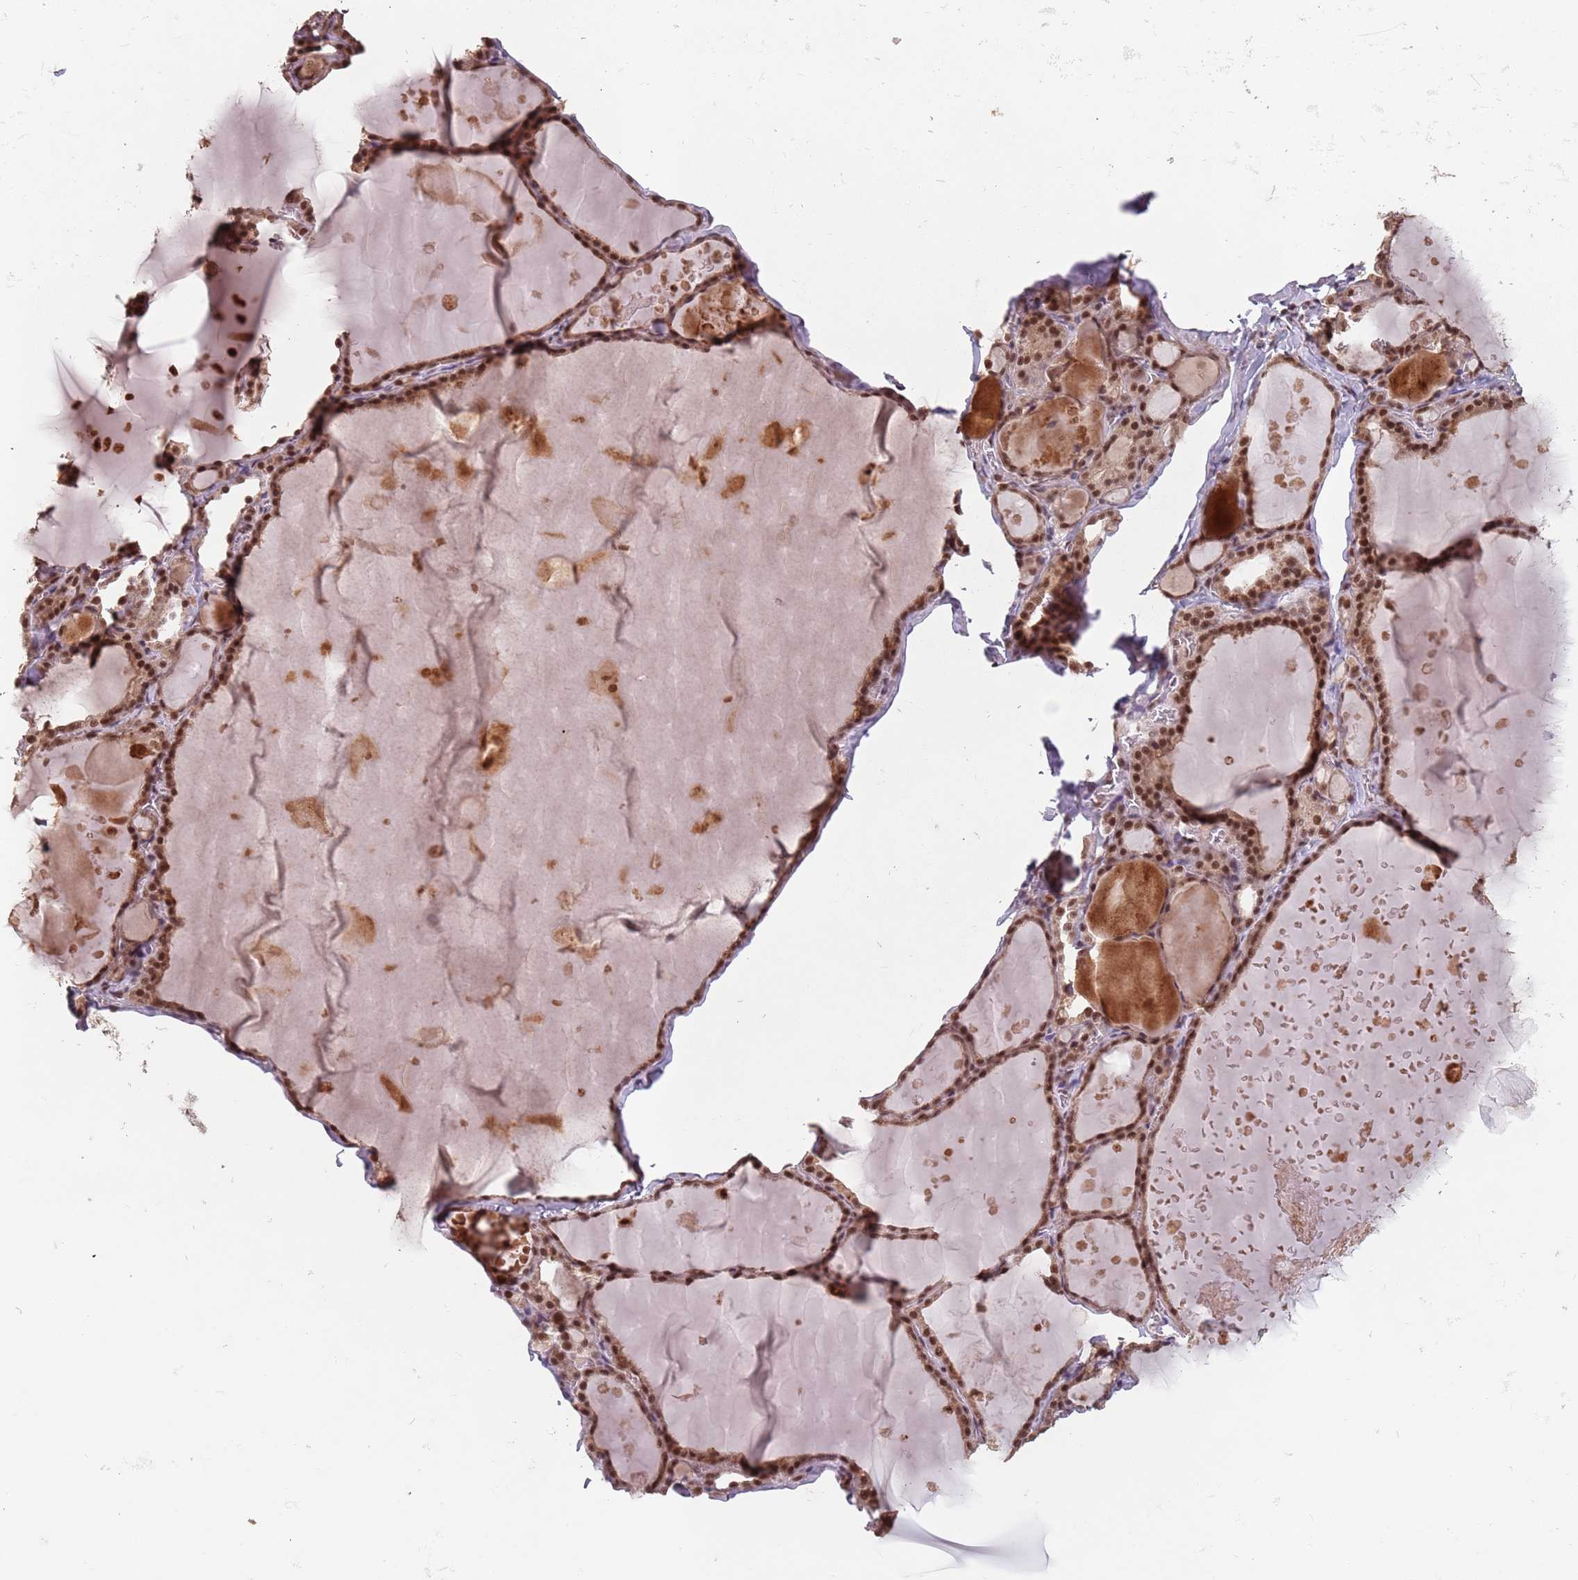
{"staining": {"intensity": "moderate", "quantity": ">75%", "location": "nuclear"}, "tissue": "thyroid gland", "cell_type": "Glandular cells", "image_type": "normal", "snomed": [{"axis": "morphology", "description": "Normal tissue, NOS"}, {"axis": "topography", "description": "Thyroid gland"}], "caption": "DAB immunohistochemical staining of benign thyroid gland exhibits moderate nuclear protein positivity in about >75% of glandular cells.", "gene": "NCBP1", "patient": {"sex": "male", "age": 56}}